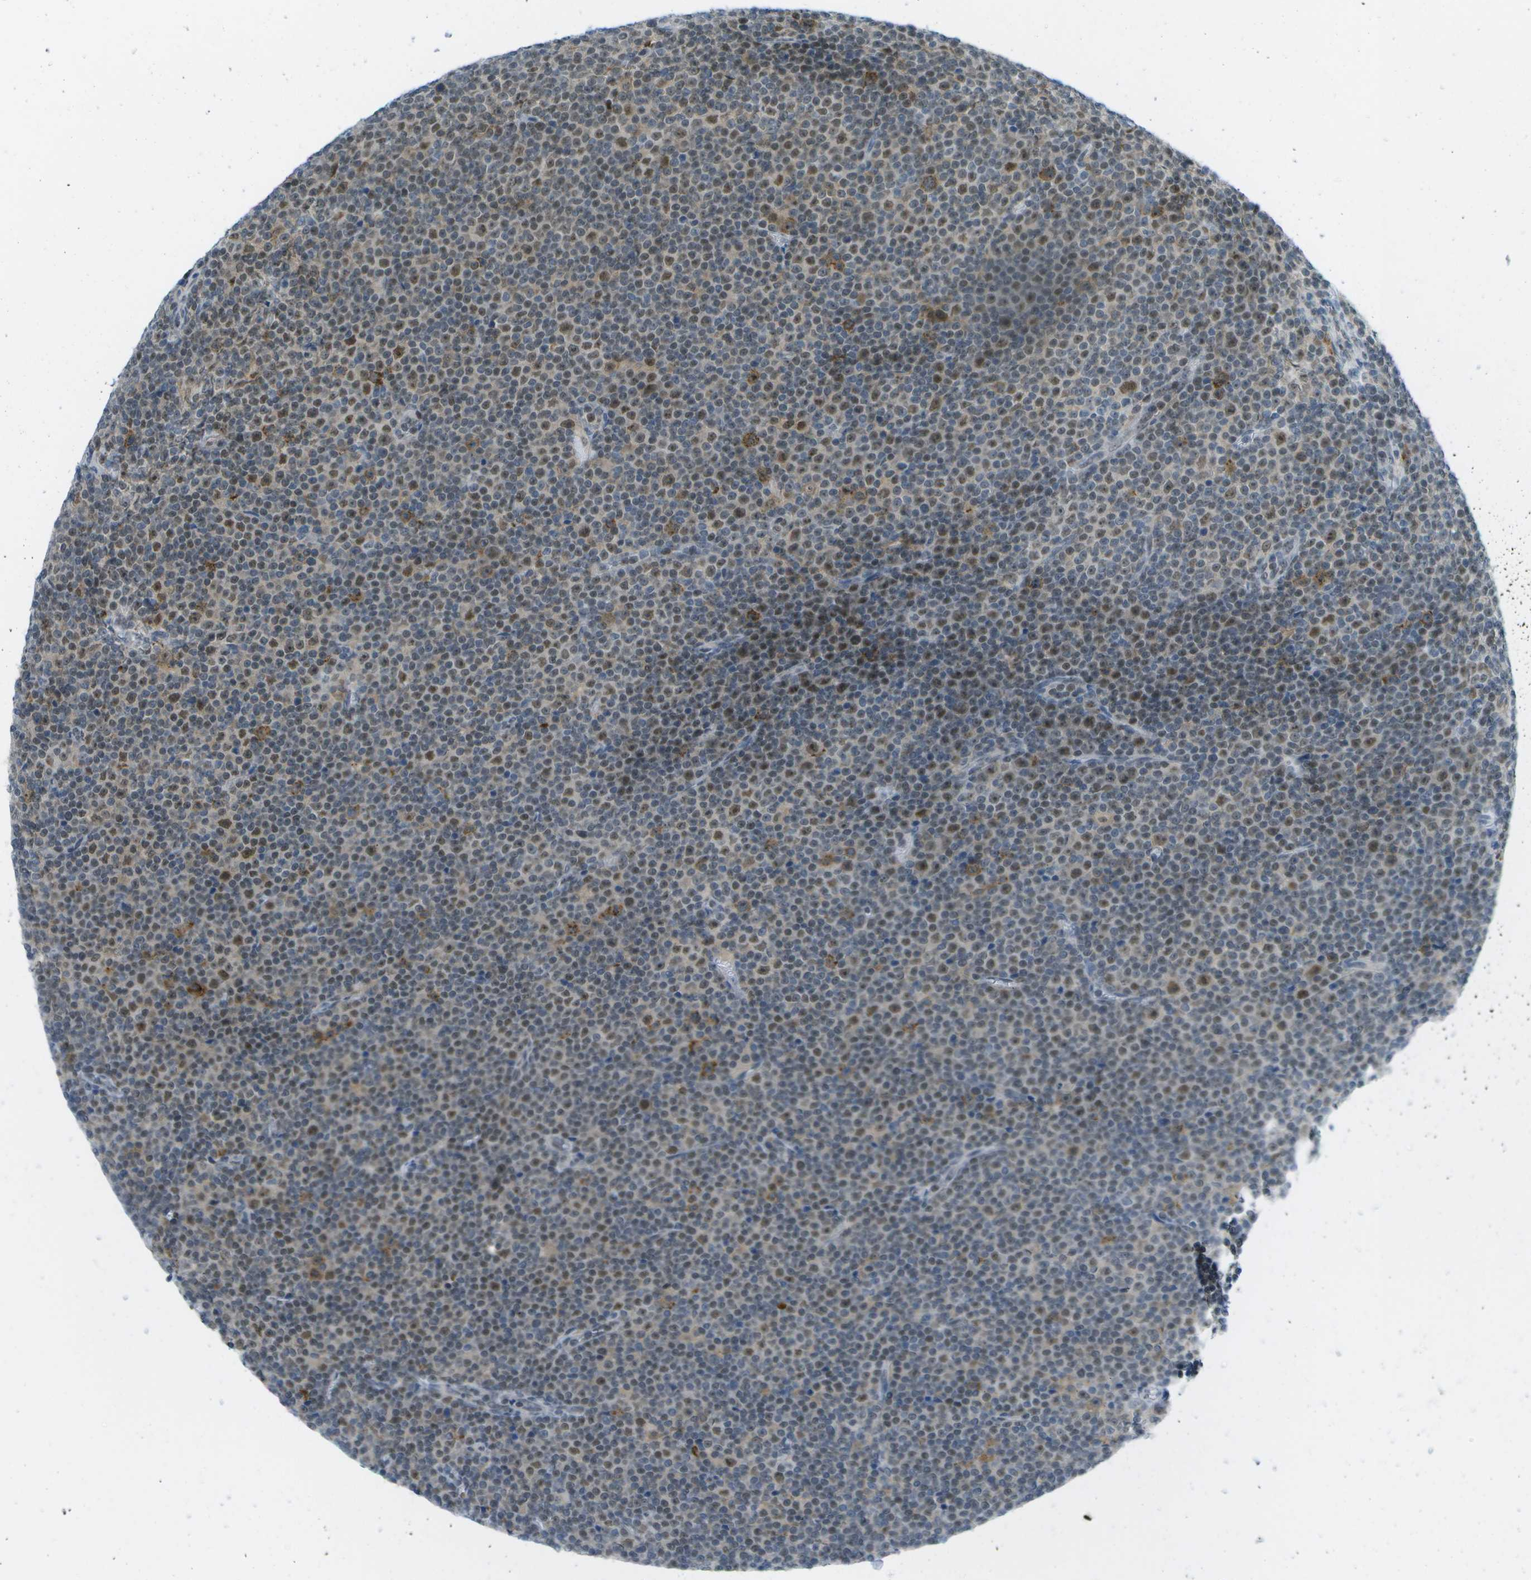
{"staining": {"intensity": "moderate", "quantity": "25%-75%", "location": "nuclear"}, "tissue": "lymphoma", "cell_type": "Tumor cells", "image_type": "cancer", "snomed": [{"axis": "morphology", "description": "Malignant lymphoma, non-Hodgkin's type, Low grade"}, {"axis": "topography", "description": "Lymph node"}], "caption": "Protein analysis of lymphoma tissue demonstrates moderate nuclear positivity in approximately 25%-75% of tumor cells.", "gene": "PITHD1", "patient": {"sex": "female", "age": 67}}